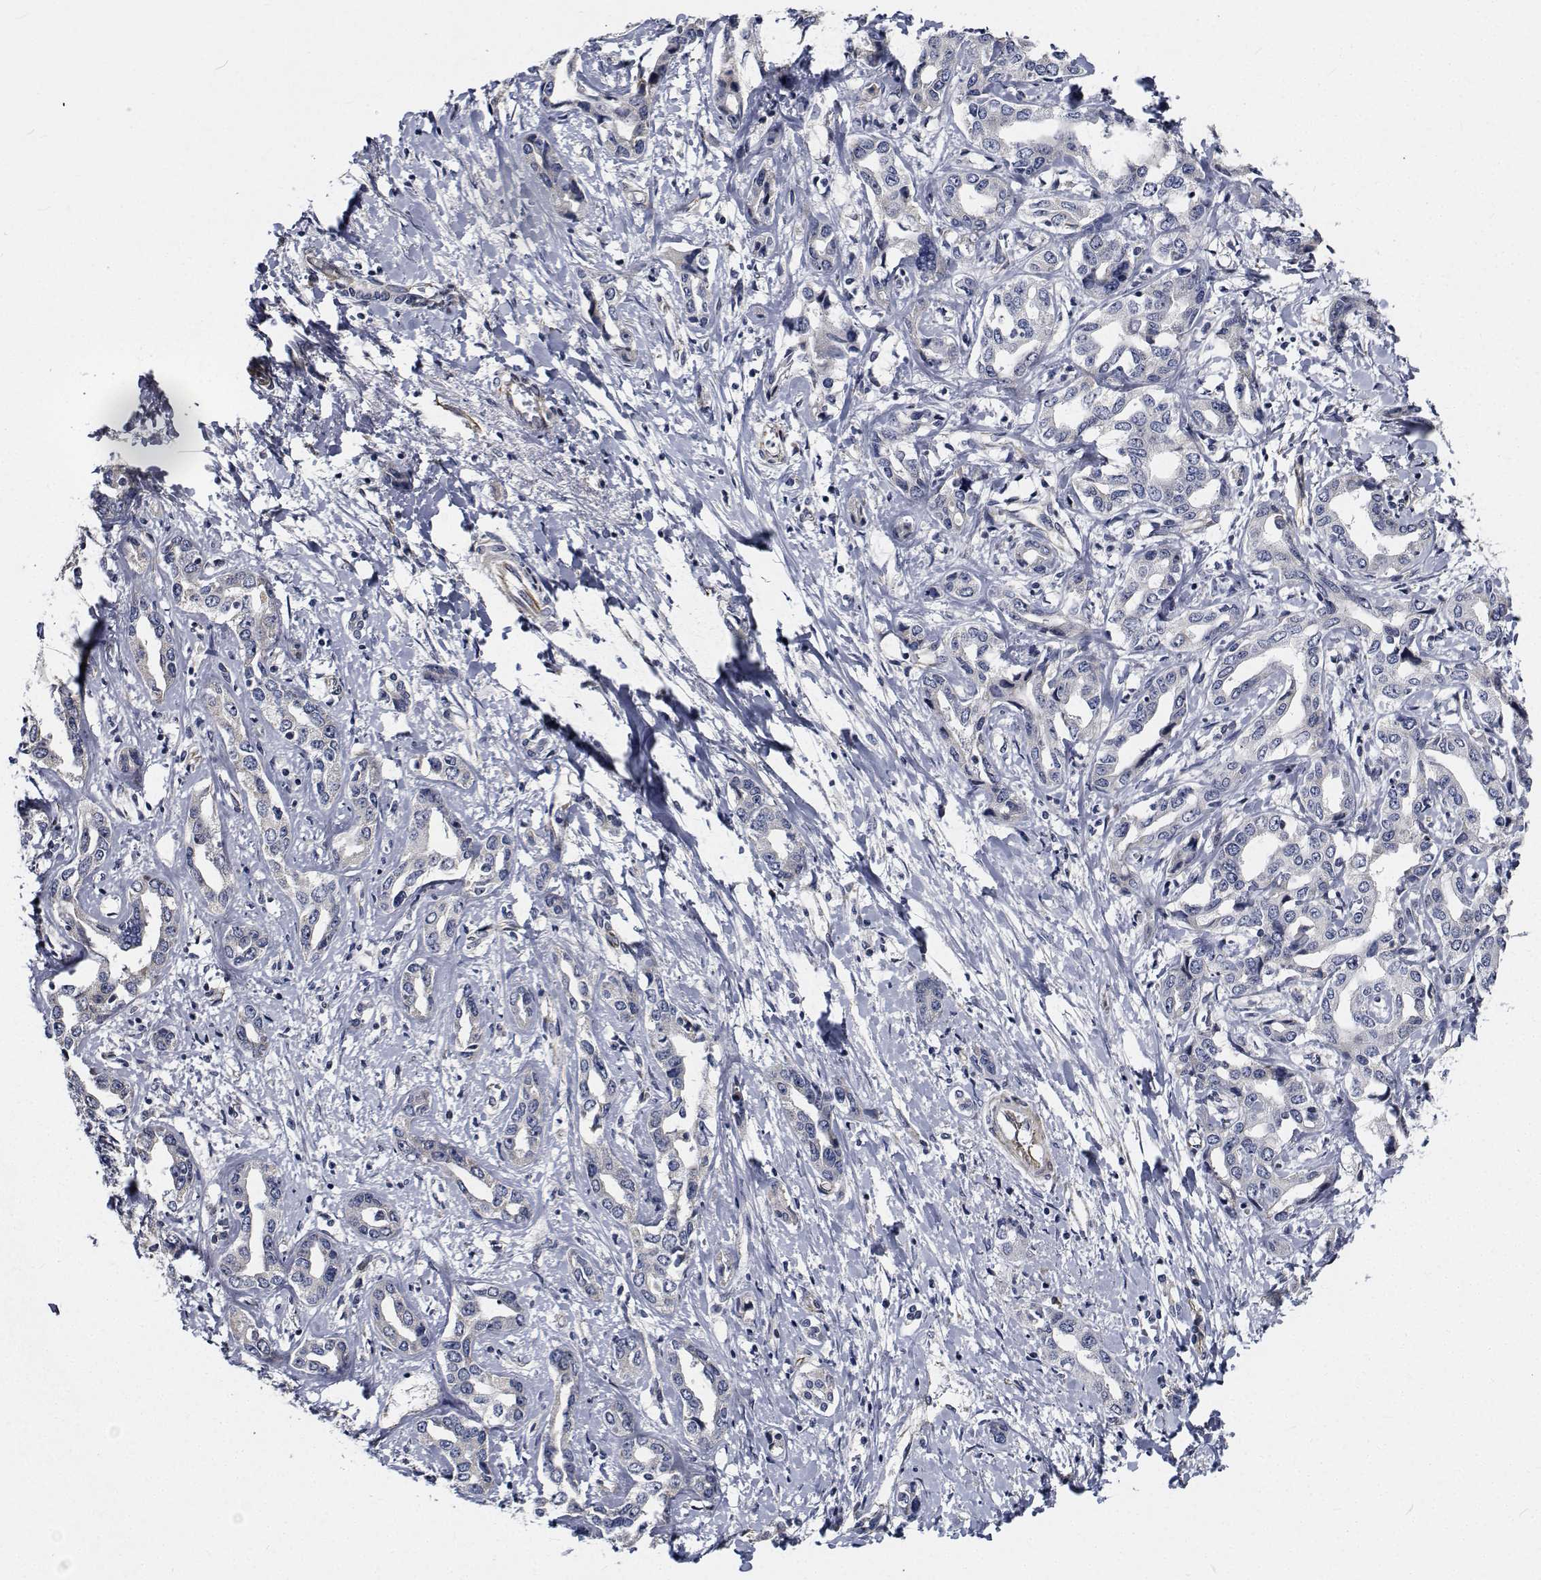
{"staining": {"intensity": "negative", "quantity": "none", "location": "none"}, "tissue": "liver cancer", "cell_type": "Tumor cells", "image_type": "cancer", "snomed": [{"axis": "morphology", "description": "Cholangiocarcinoma"}, {"axis": "topography", "description": "Liver"}], "caption": "This is an immunohistochemistry (IHC) histopathology image of liver cancer. There is no staining in tumor cells.", "gene": "TTBK1", "patient": {"sex": "male", "age": 59}}